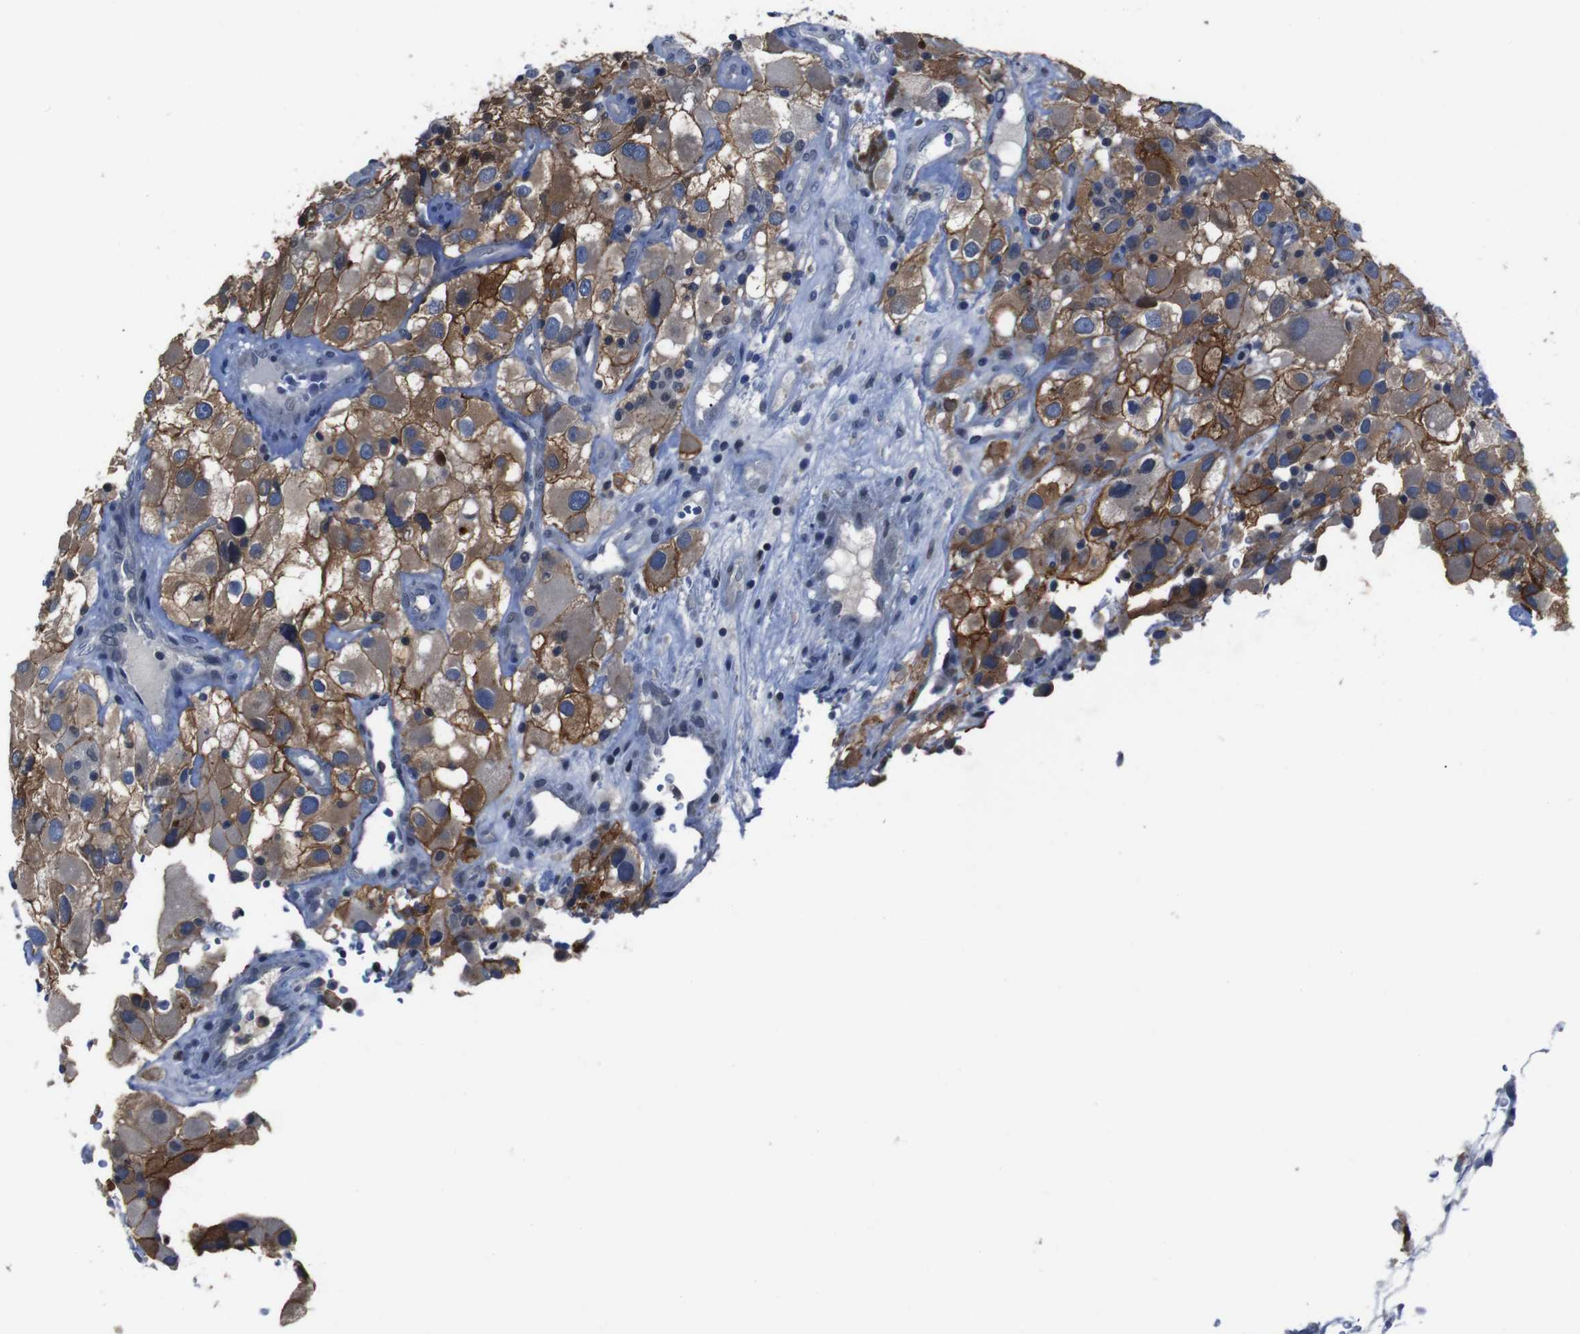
{"staining": {"intensity": "moderate", "quantity": ">75%", "location": "cytoplasmic/membranous"}, "tissue": "renal cancer", "cell_type": "Tumor cells", "image_type": "cancer", "snomed": [{"axis": "morphology", "description": "Adenocarcinoma, NOS"}, {"axis": "topography", "description": "Kidney"}], "caption": "Immunohistochemistry image of neoplastic tissue: human renal cancer (adenocarcinoma) stained using immunohistochemistry (IHC) shows medium levels of moderate protein expression localized specifically in the cytoplasmic/membranous of tumor cells, appearing as a cytoplasmic/membranous brown color.", "gene": "SEMA4B", "patient": {"sex": "female", "age": 52}}